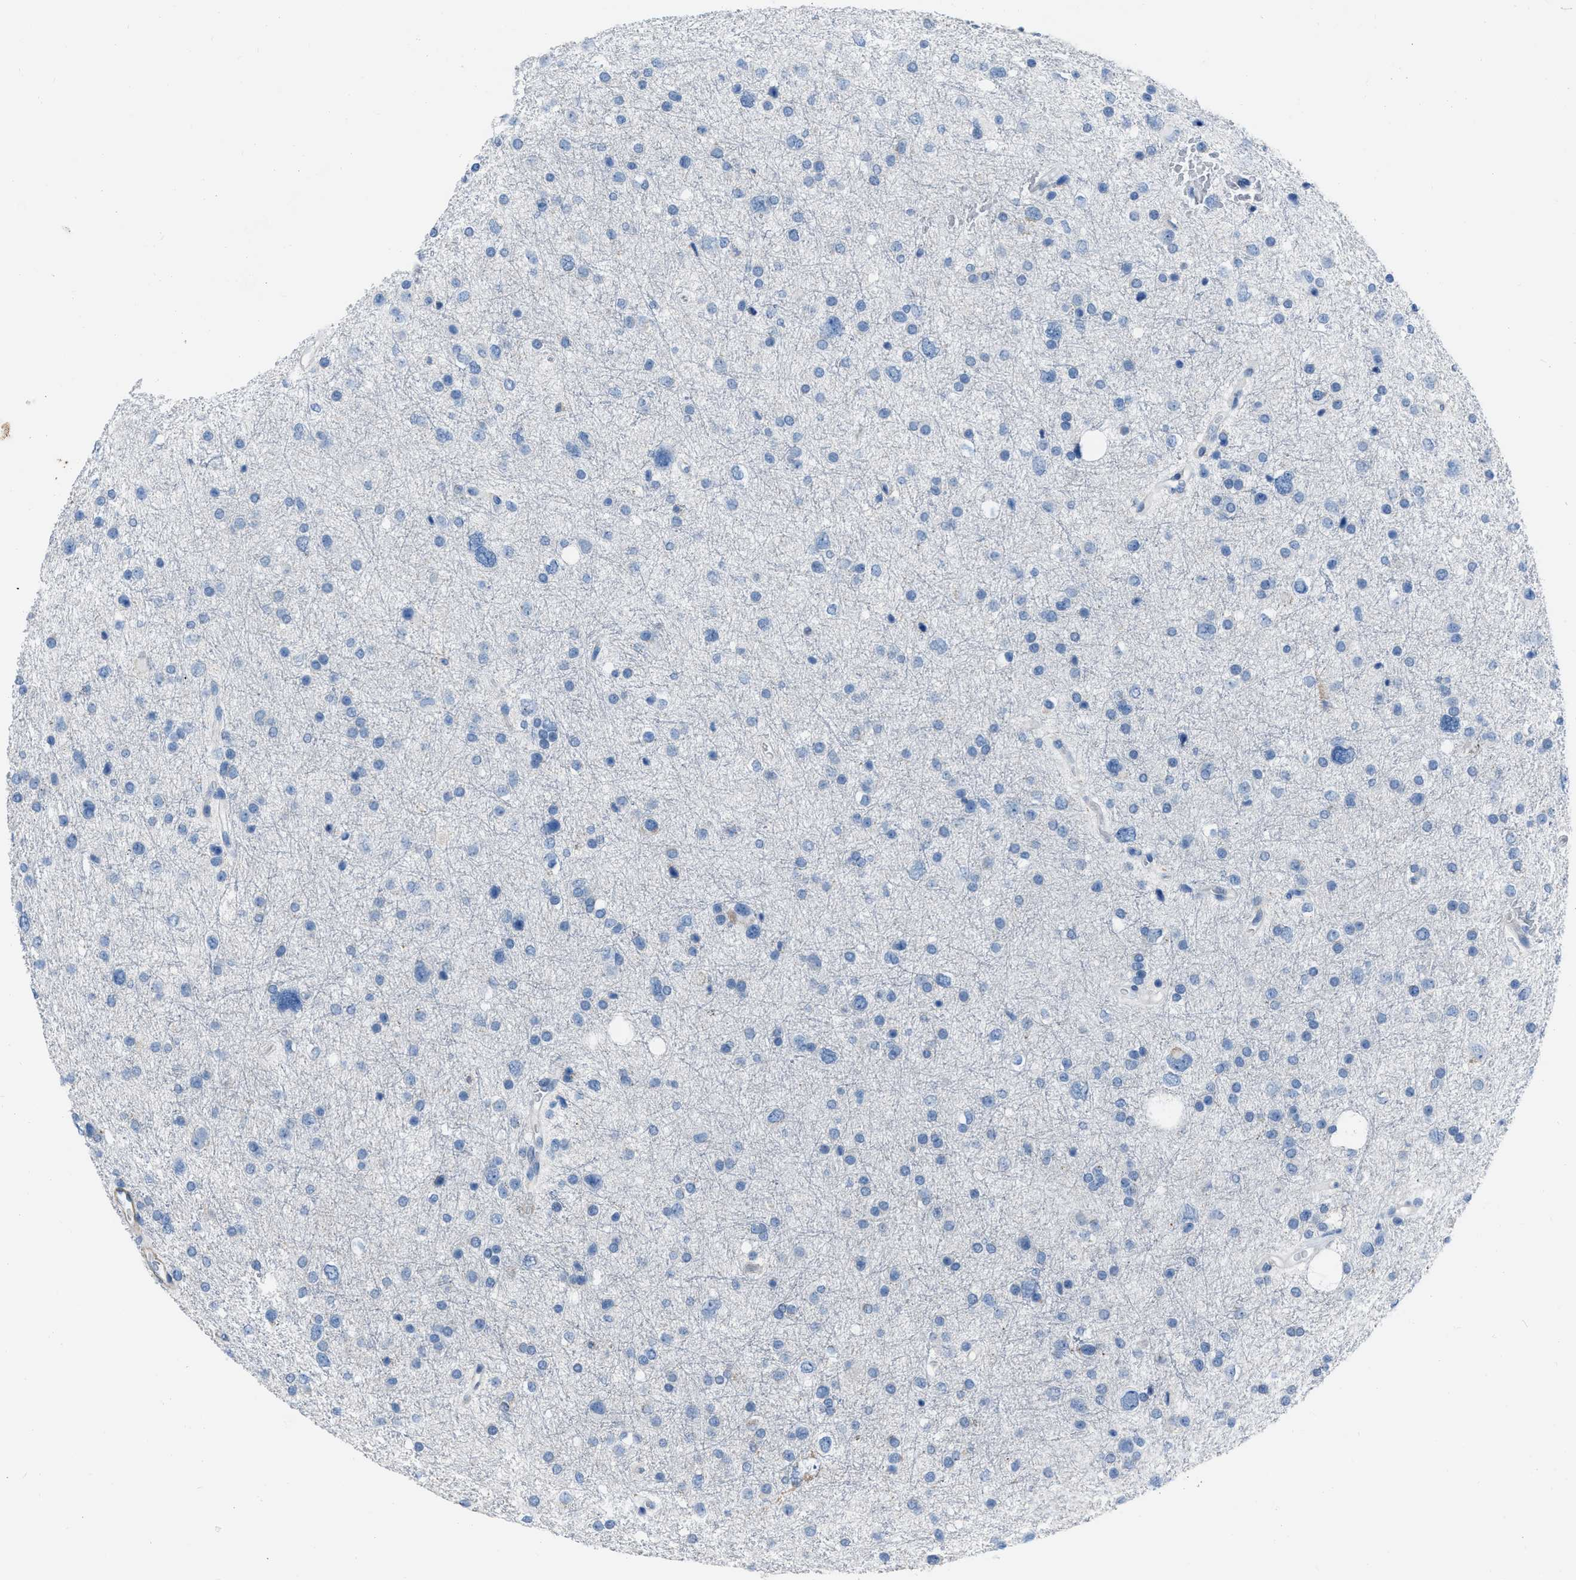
{"staining": {"intensity": "negative", "quantity": "none", "location": "none"}, "tissue": "glioma", "cell_type": "Tumor cells", "image_type": "cancer", "snomed": [{"axis": "morphology", "description": "Glioma, malignant, Low grade"}, {"axis": "topography", "description": "Brain"}], "caption": "The micrograph reveals no significant expression in tumor cells of glioma.", "gene": "SPATC1L", "patient": {"sex": "female", "age": 37}}